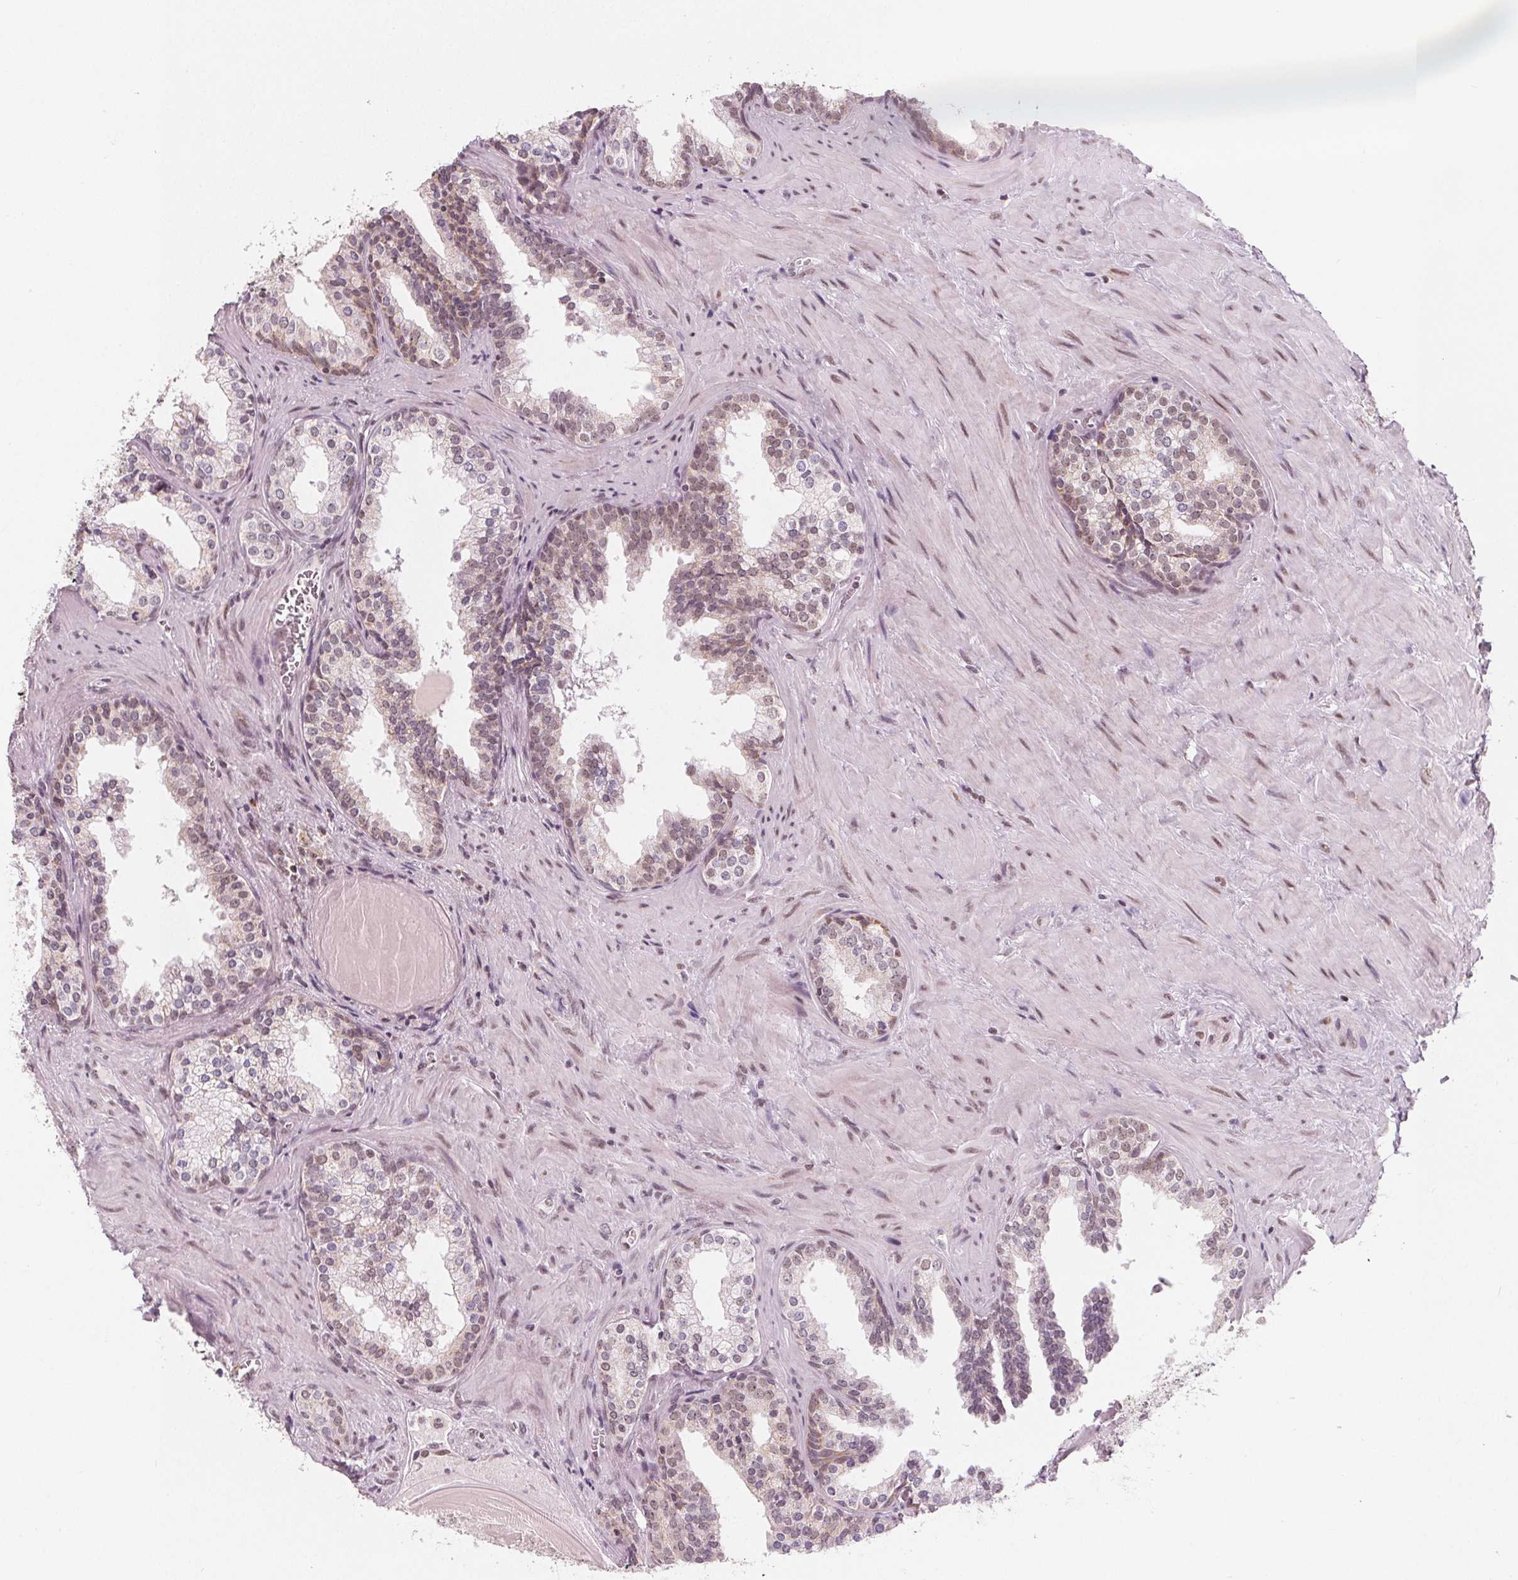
{"staining": {"intensity": "moderate", "quantity": "<25%", "location": "nuclear"}, "tissue": "prostate cancer", "cell_type": "Tumor cells", "image_type": "cancer", "snomed": [{"axis": "morphology", "description": "Adenocarcinoma, High grade"}, {"axis": "topography", "description": "Prostate"}], "caption": "Adenocarcinoma (high-grade) (prostate) stained with immunohistochemistry (IHC) reveals moderate nuclear expression in approximately <25% of tumor cells.", "gene": "DPM2", "patient": {"sex": "male", "age": 68}}